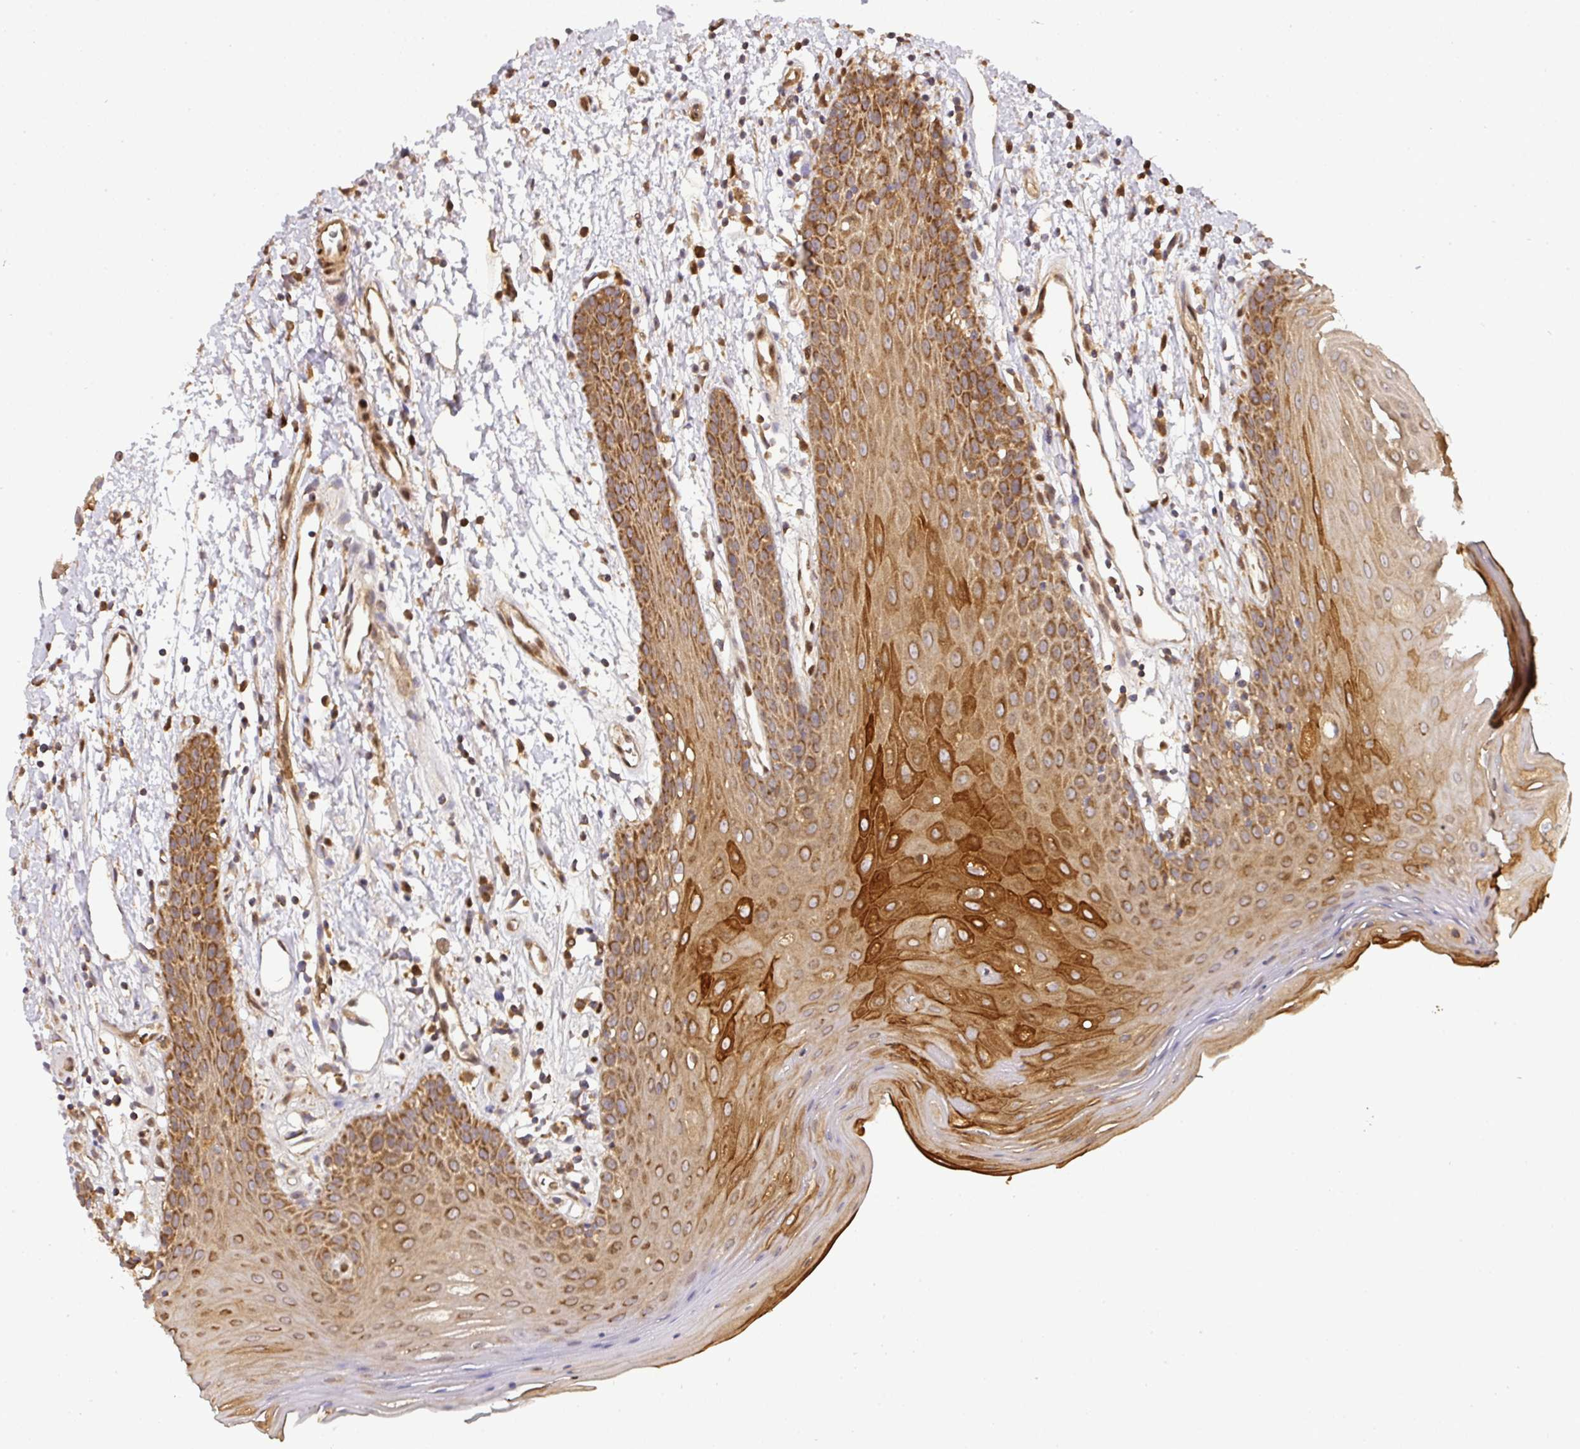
{"staining": {"intensity": "strong", "quantity": ">75%", "location": "cytoplasmic/membranous"}, "tissue": "oral mucosa", "cell_type": "Squamous epithelial cells", "image_type": "normal", "snomed": [{"axis": "morphology", "description": "Normal tissue, NOS"}, {"axis": "topography", "description": "Oral tissue"}, {"axis": "topography", "description": "Tounge, NOS"}], "caption": "The image reveals a brown stain indicating the presence of a protein in the cytoplasmic/membranous of squamous epithelial cells in oral mucosa.", "gene": "MALSU1", "patient": {"sex": "female", "age": 59}}